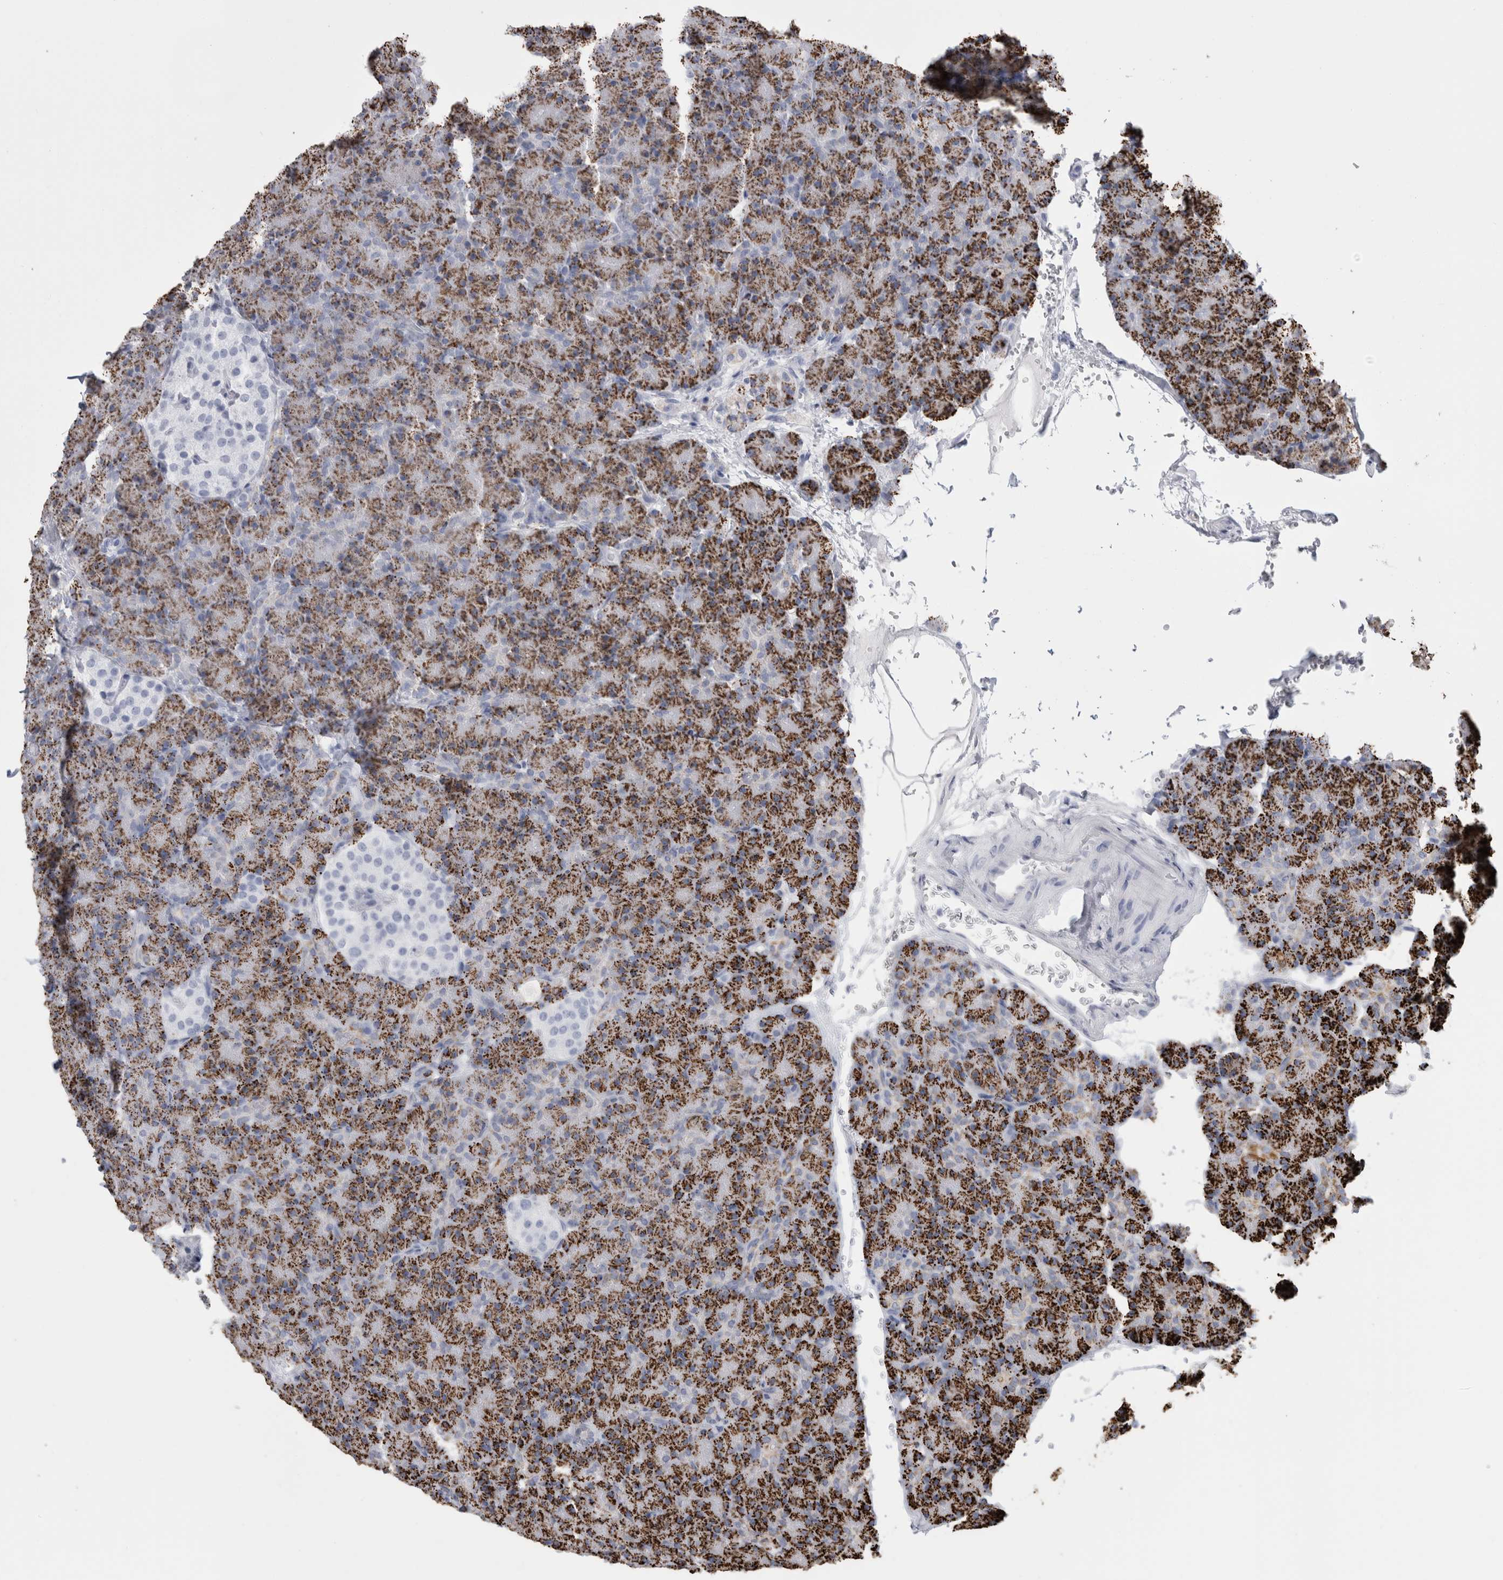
{"staining": {"intensity": "strong", "quantity": ">75%", "location": "cytoplasmic/membranous"}, "tissue": "pancreas", "cell_type": "Exocrine glandular cells", "image_type": "normal", "snomed": [{"axis": "morphology", "description": "Normal tissue, NOS"}, {"axis": "topography", "description": "Pancreas"}], "caption": "IHC of normal human pancreas reveals high levels of strong cytoplasmic/membranous staining in about >75% of exocrine glandular cells. Immunohistochemistry (ihc) stains the protein of interest in brown and the nuclei are stained blue.", "gene": "GATM", "patient": {"sex": "female", "age": 43}}